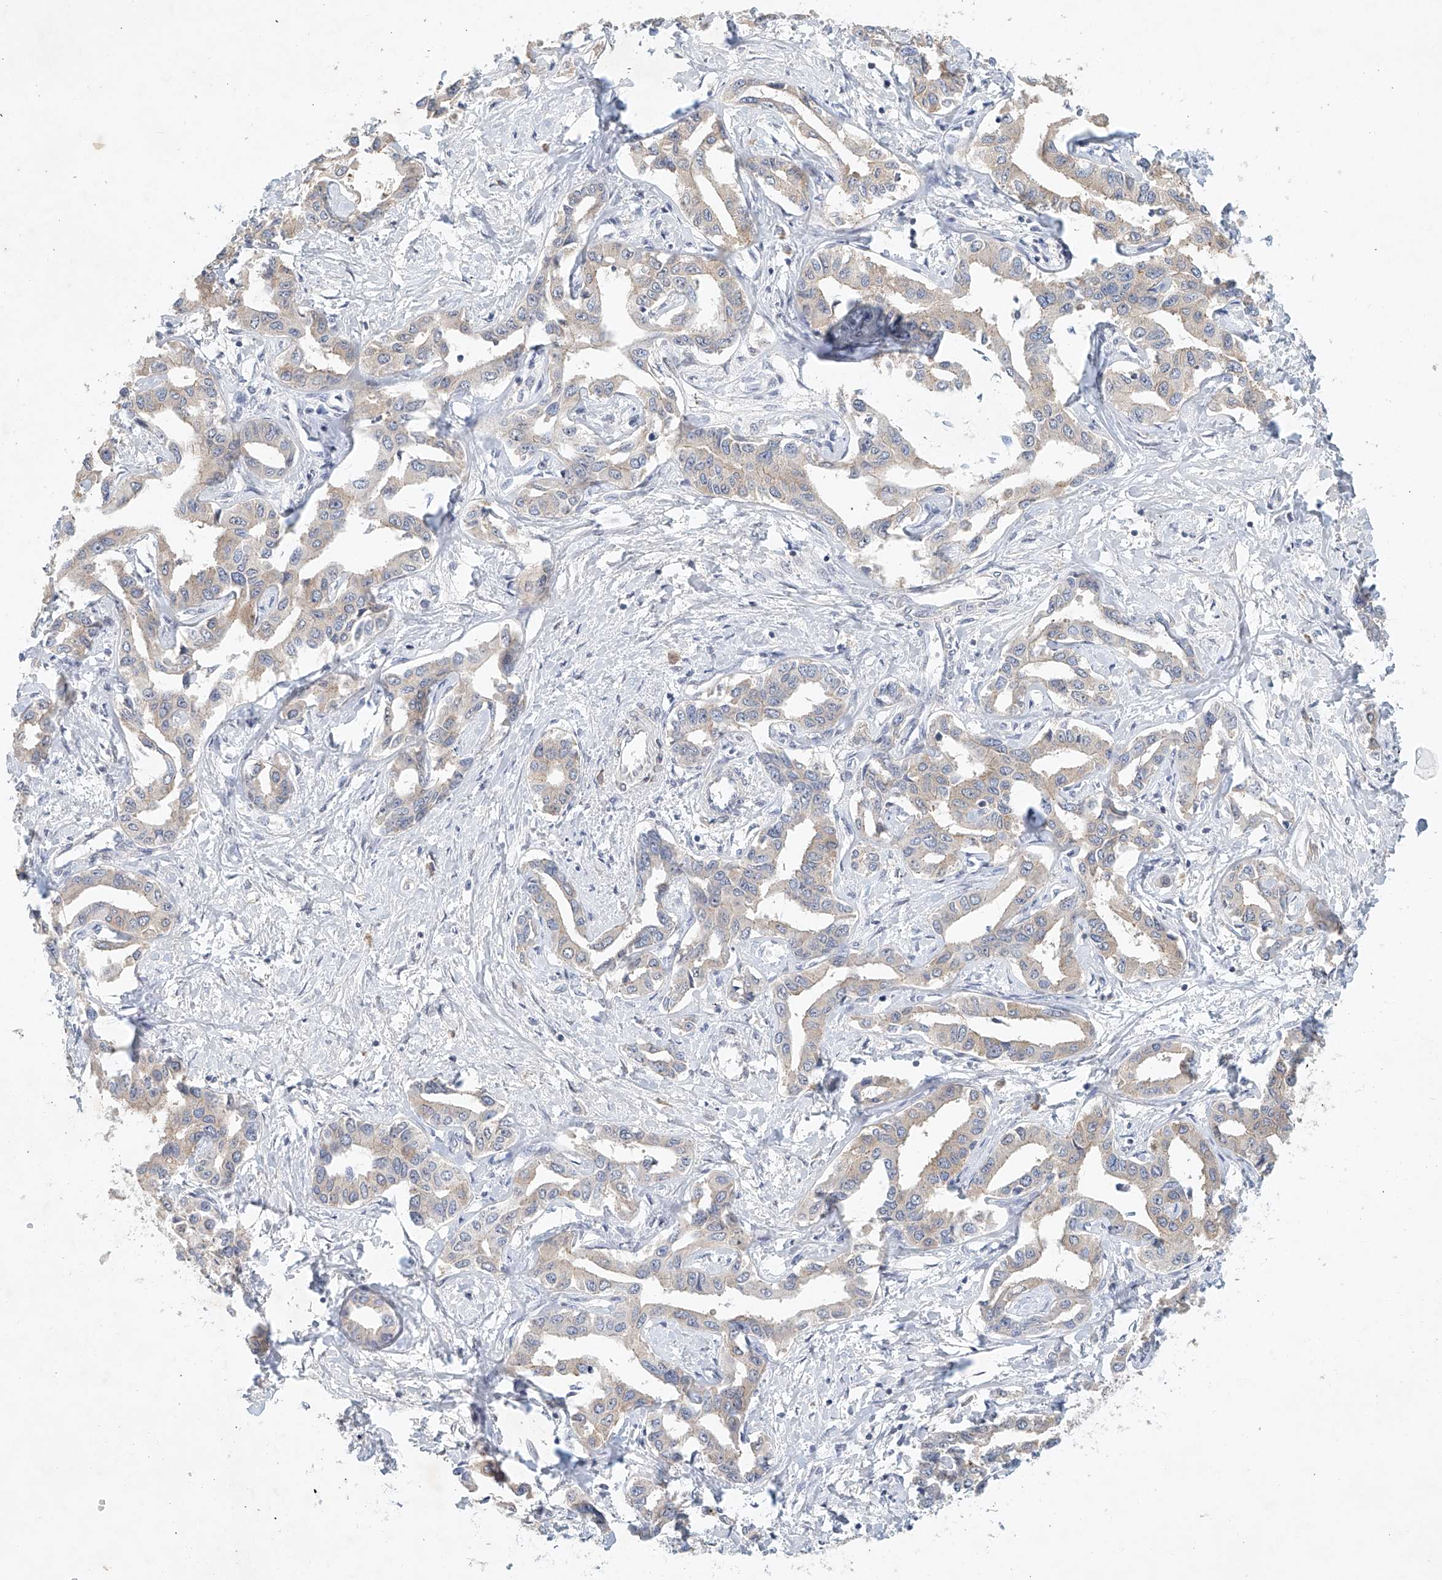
{"staining": {"intensity": "weak", "quantity": ">75%", "location": "cytoplasmic/membranous"}, "tissue": "liver cancer", "cell_type": "Tumor cells", "image_type": "cancer", "snomed": [{"axis": "morphology", "description": "Cholangiocarcinoma"}, {"axis": "topography", "description": "Liver"}], "caption": "Brown immunohistochemical staining in liver cholangiocarcinoma reveals weak cytoplasmic/membranous positivity in approximately >75% of tumor cells.", "gene": "CARMIL1", "patient": {"sex": "male", "age": 59}}